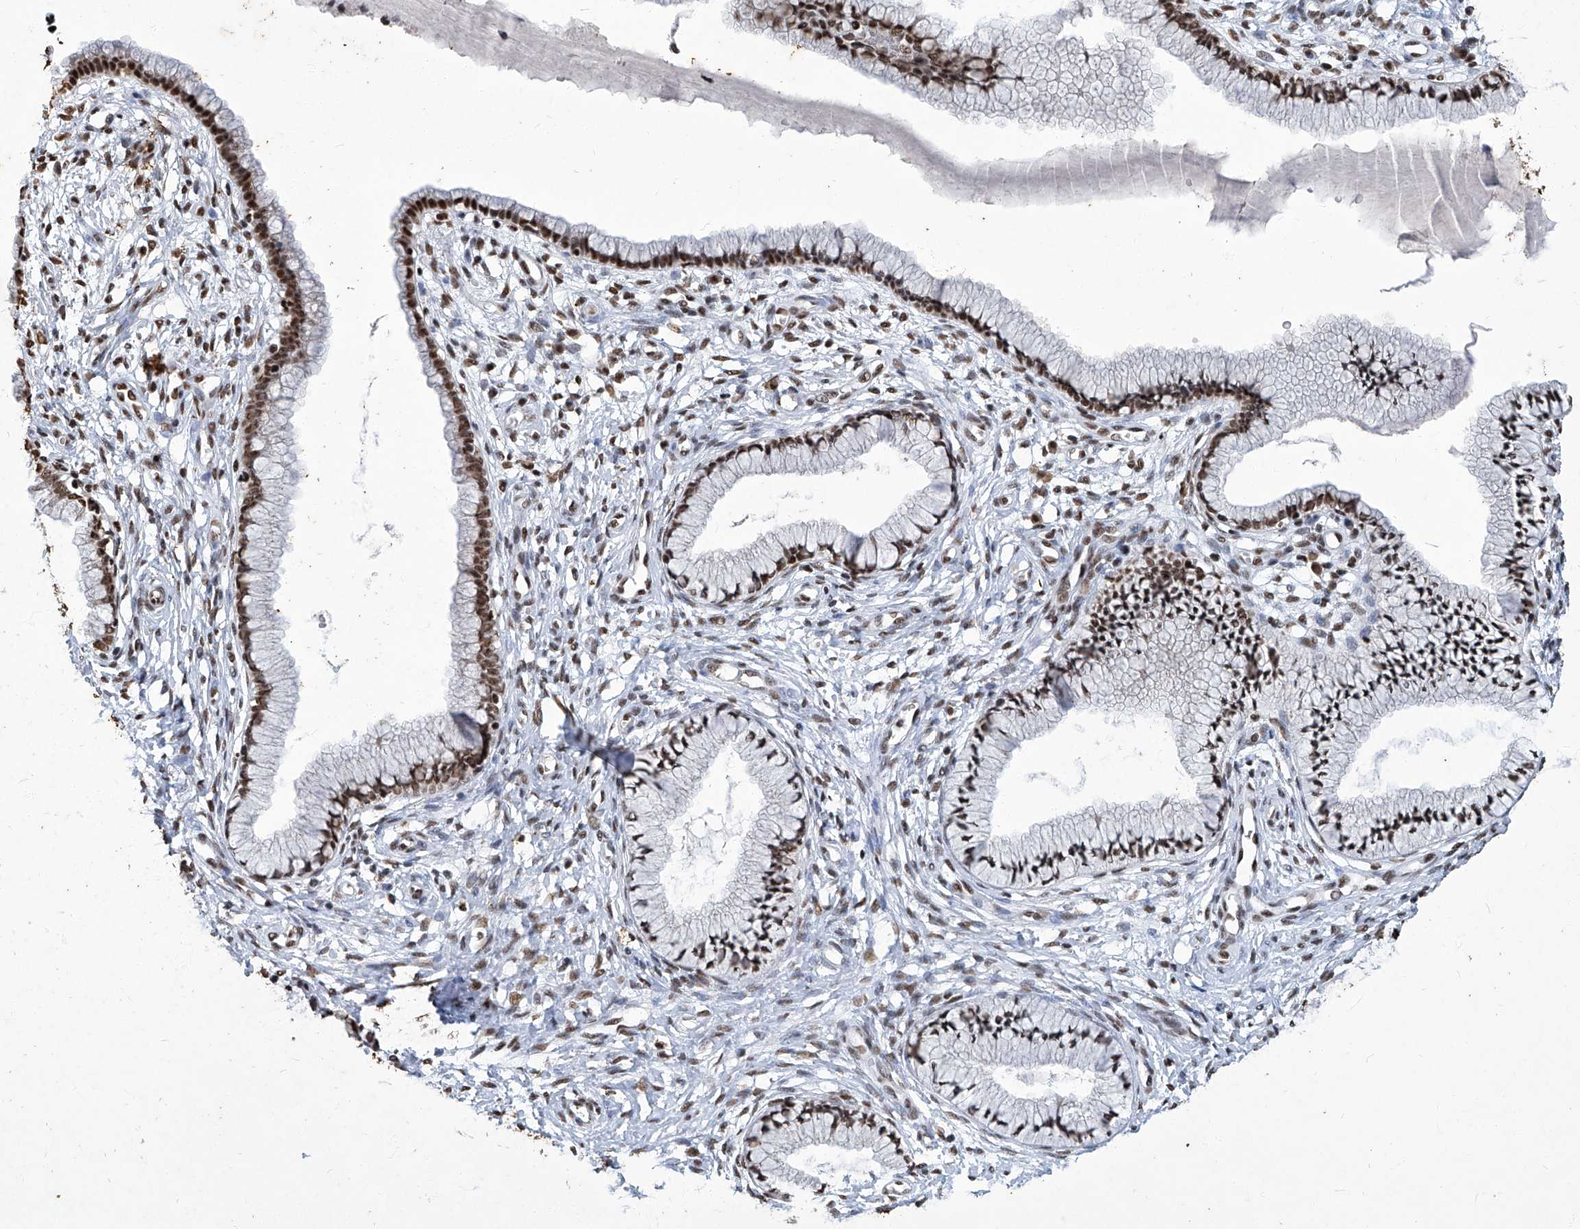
{"staining": {"intensity": "moderate", "quantity": ">75%", "location": "nuclear"}, "tissue": "cervix", "cell_type": "Glandular cells", "image_type": "normal", "snomed": [{"axis": "morphology", "description": "Normal tissue, NOS"}, {"axis": "topography", "description": "Cervix"}], "caption": "A high-resolution histopathology image shows IHC staining of unremarkable cervix, which displays moderate nuclear positivity in about >75% of glandular cells.", "gene": "HBP1", "patient": {"sex": "female", "age": 36}}